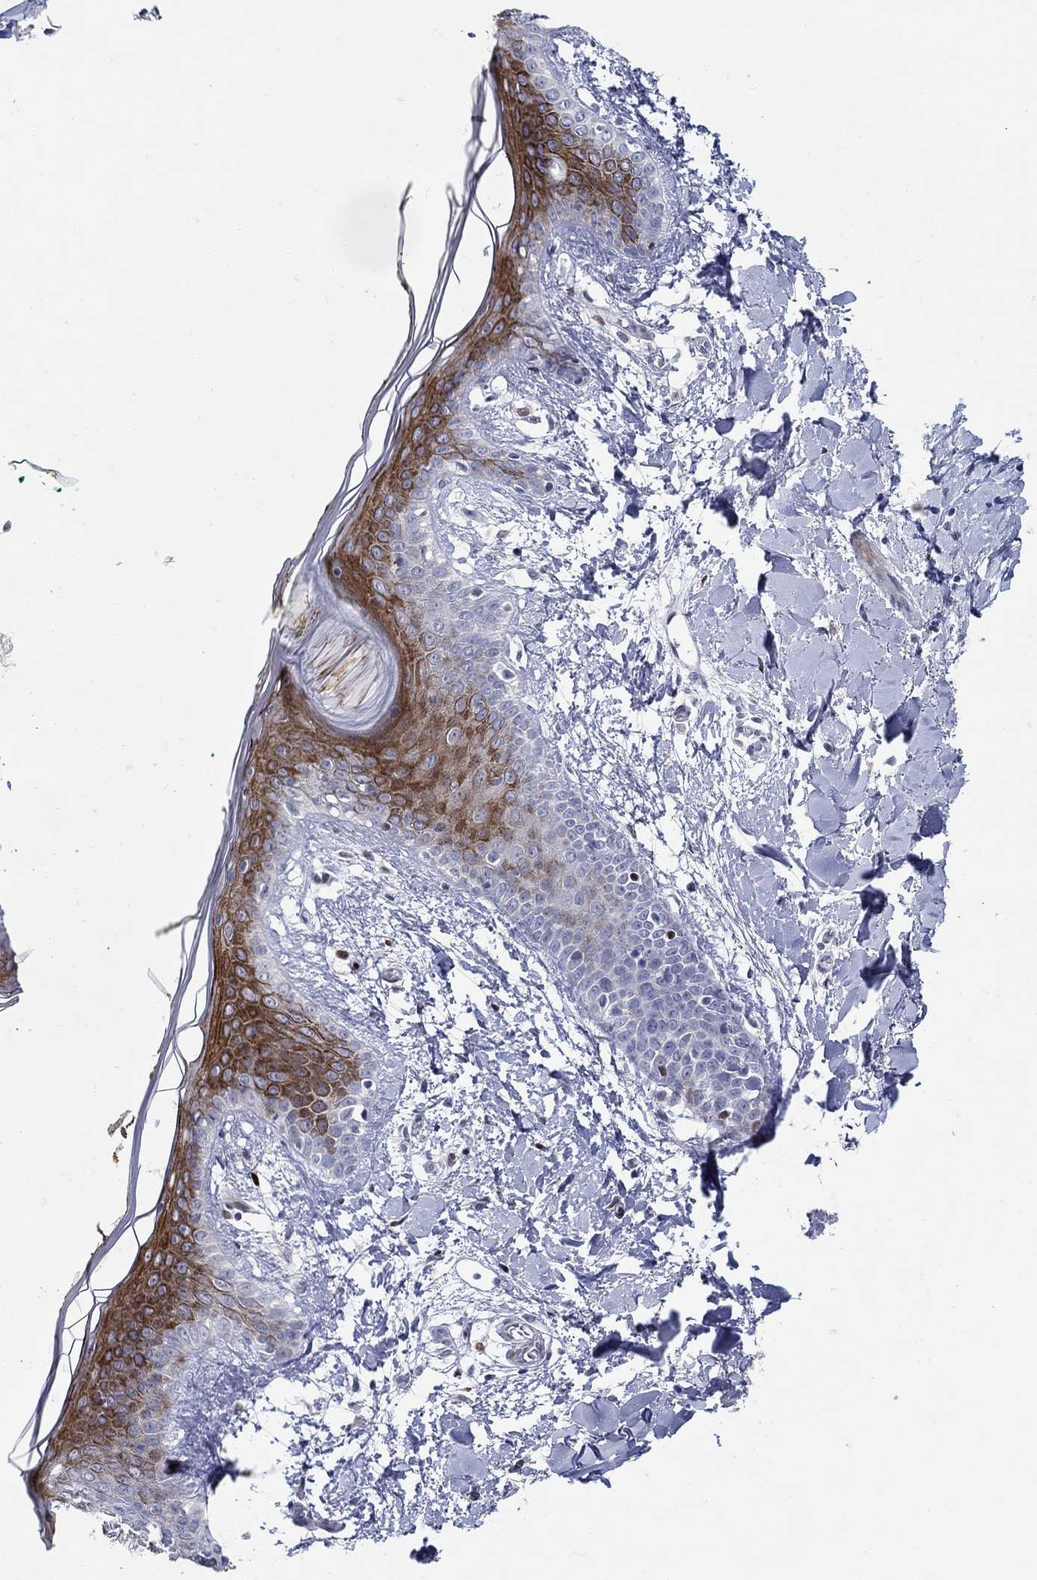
{"staining": {"intensity": "negative", "quantity": "none", "location": "none"}, "tissue": "skin", "cell_type": "Fibroblasts", "image_type": "normal", "snomed": [{"axis": "morphology", "description": "Normal tissue, NOS"}, {"axis": "topography", "description": "Skin"}], "caption": "Fibroblasts show no significant protein staining in unremarkable skin. (Stains: DAB immunohistochemistry with hematoxylin counter stain, Microscopy: brightfield microscopy at high magnification).", "gene": "RAPGEF5", "patient": {"sex": "female", "age": 34}}